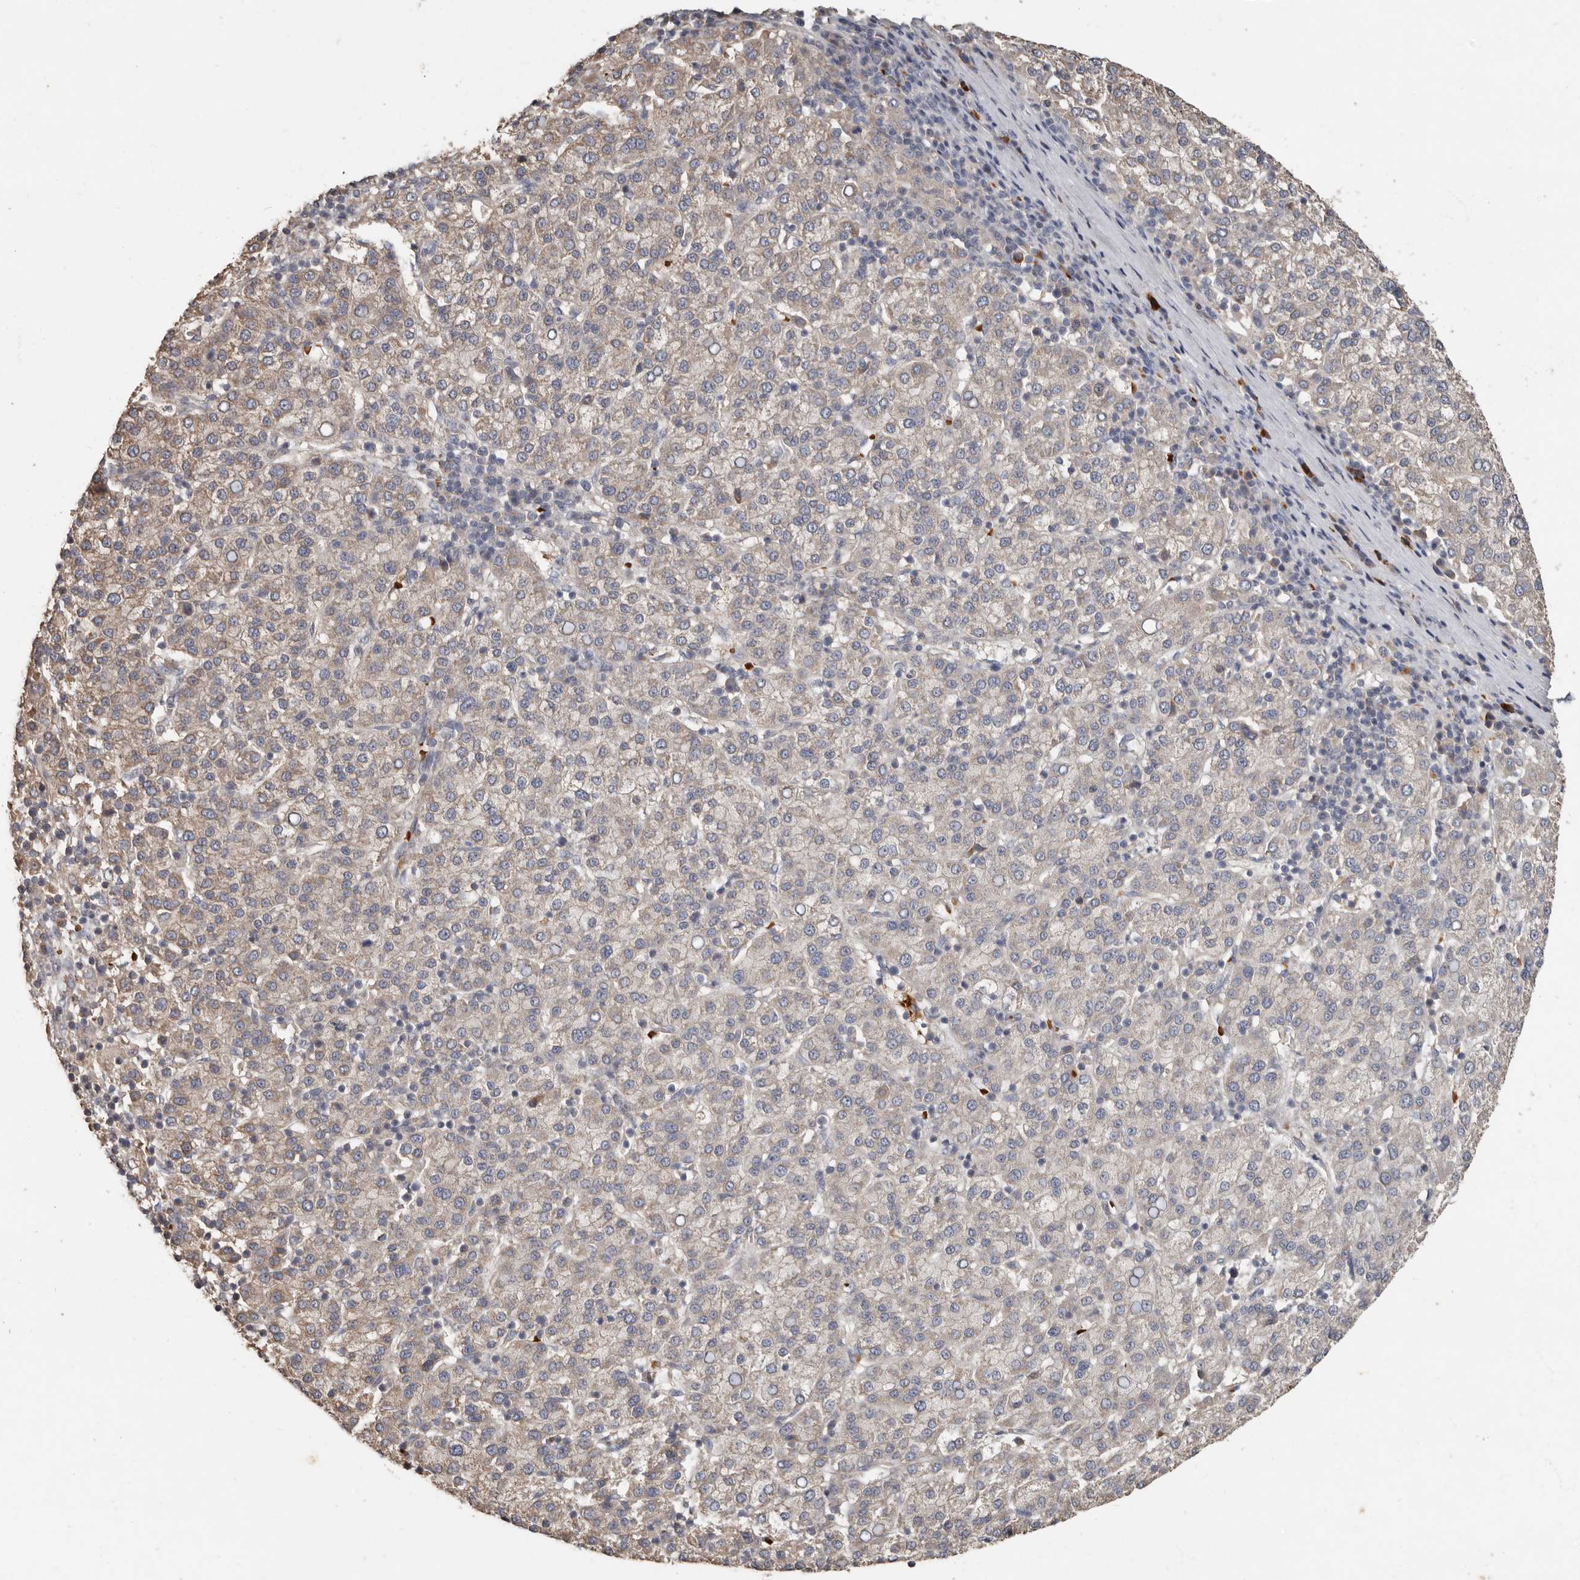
{"staining": {"intensity": "negative", "quantity": "none", "location": "none"}, "tissue": "liver cancer", "cell_type": "Tumor cells", "image_type": "cancer", "snomed": [{"axis": "morphology", "description": "Carcinoma, Hepatocellular, NOS"}, {"axis": "topography", "description": "Liver"}], "caption": "Immunohistochemistry (IHC) of liver cancer (hepatocellular carcinoma) reveals no expression in tumor cells.", "gene": "KIF26B", "patient": {"sex": "female", "age": 58}}